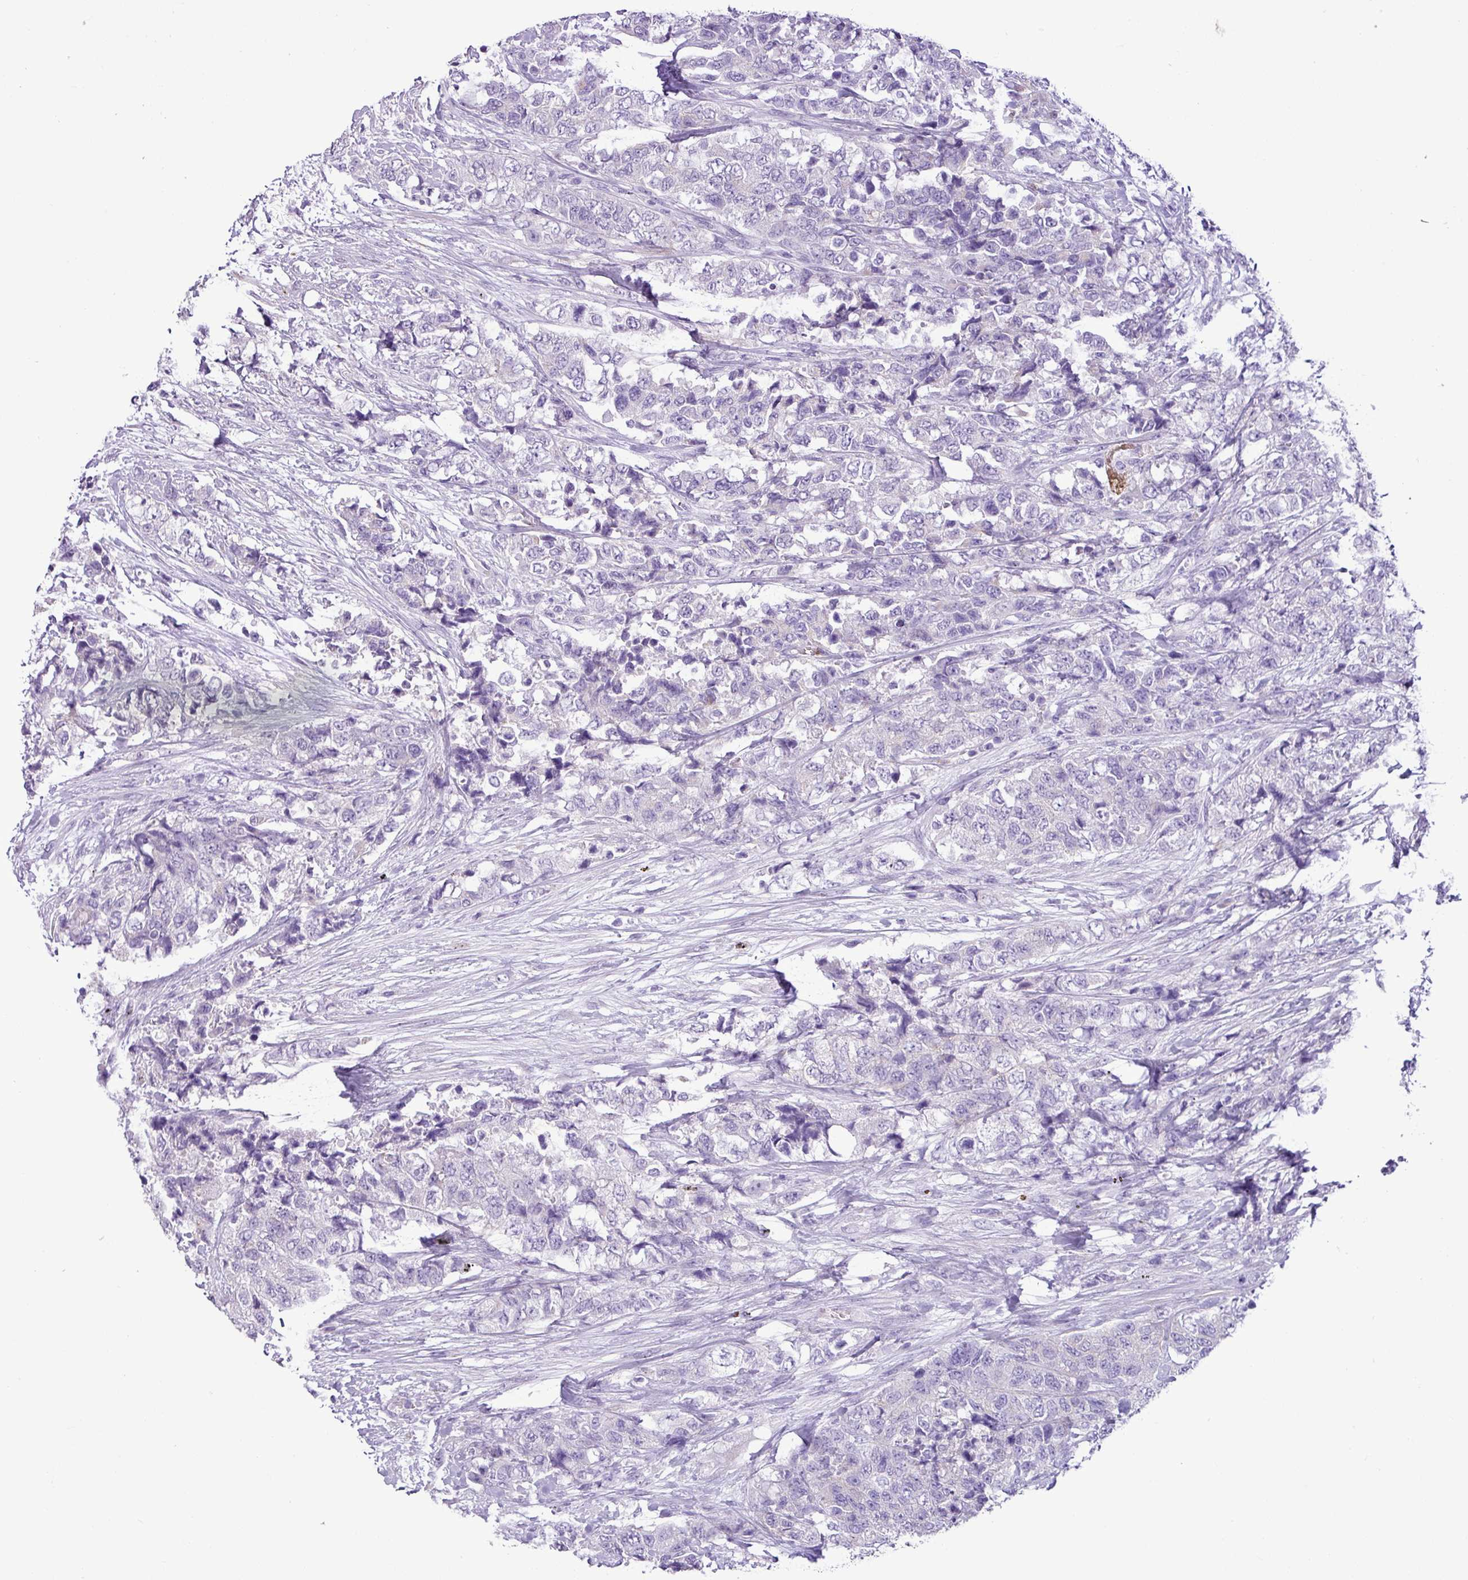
{"staining": {"intensity": "negative", "quantity": "none", "location": "none"}, "tissue": "urothelial cancer", "cell_type": "Tumor cells", "image_type": "cancer", "snomed": [{"axis": "morphology", "description": "Urothelial carcinoma, High grade"}, {"axis": "topography", "description": "Urinary bladder"}], "caption": "The histopathology image displays no significant staining in tumor cells of urothelial carcinoma (high-grade).", "gene": "ZSCAN5A", "patient": {"sex": "female", "age": 78}}